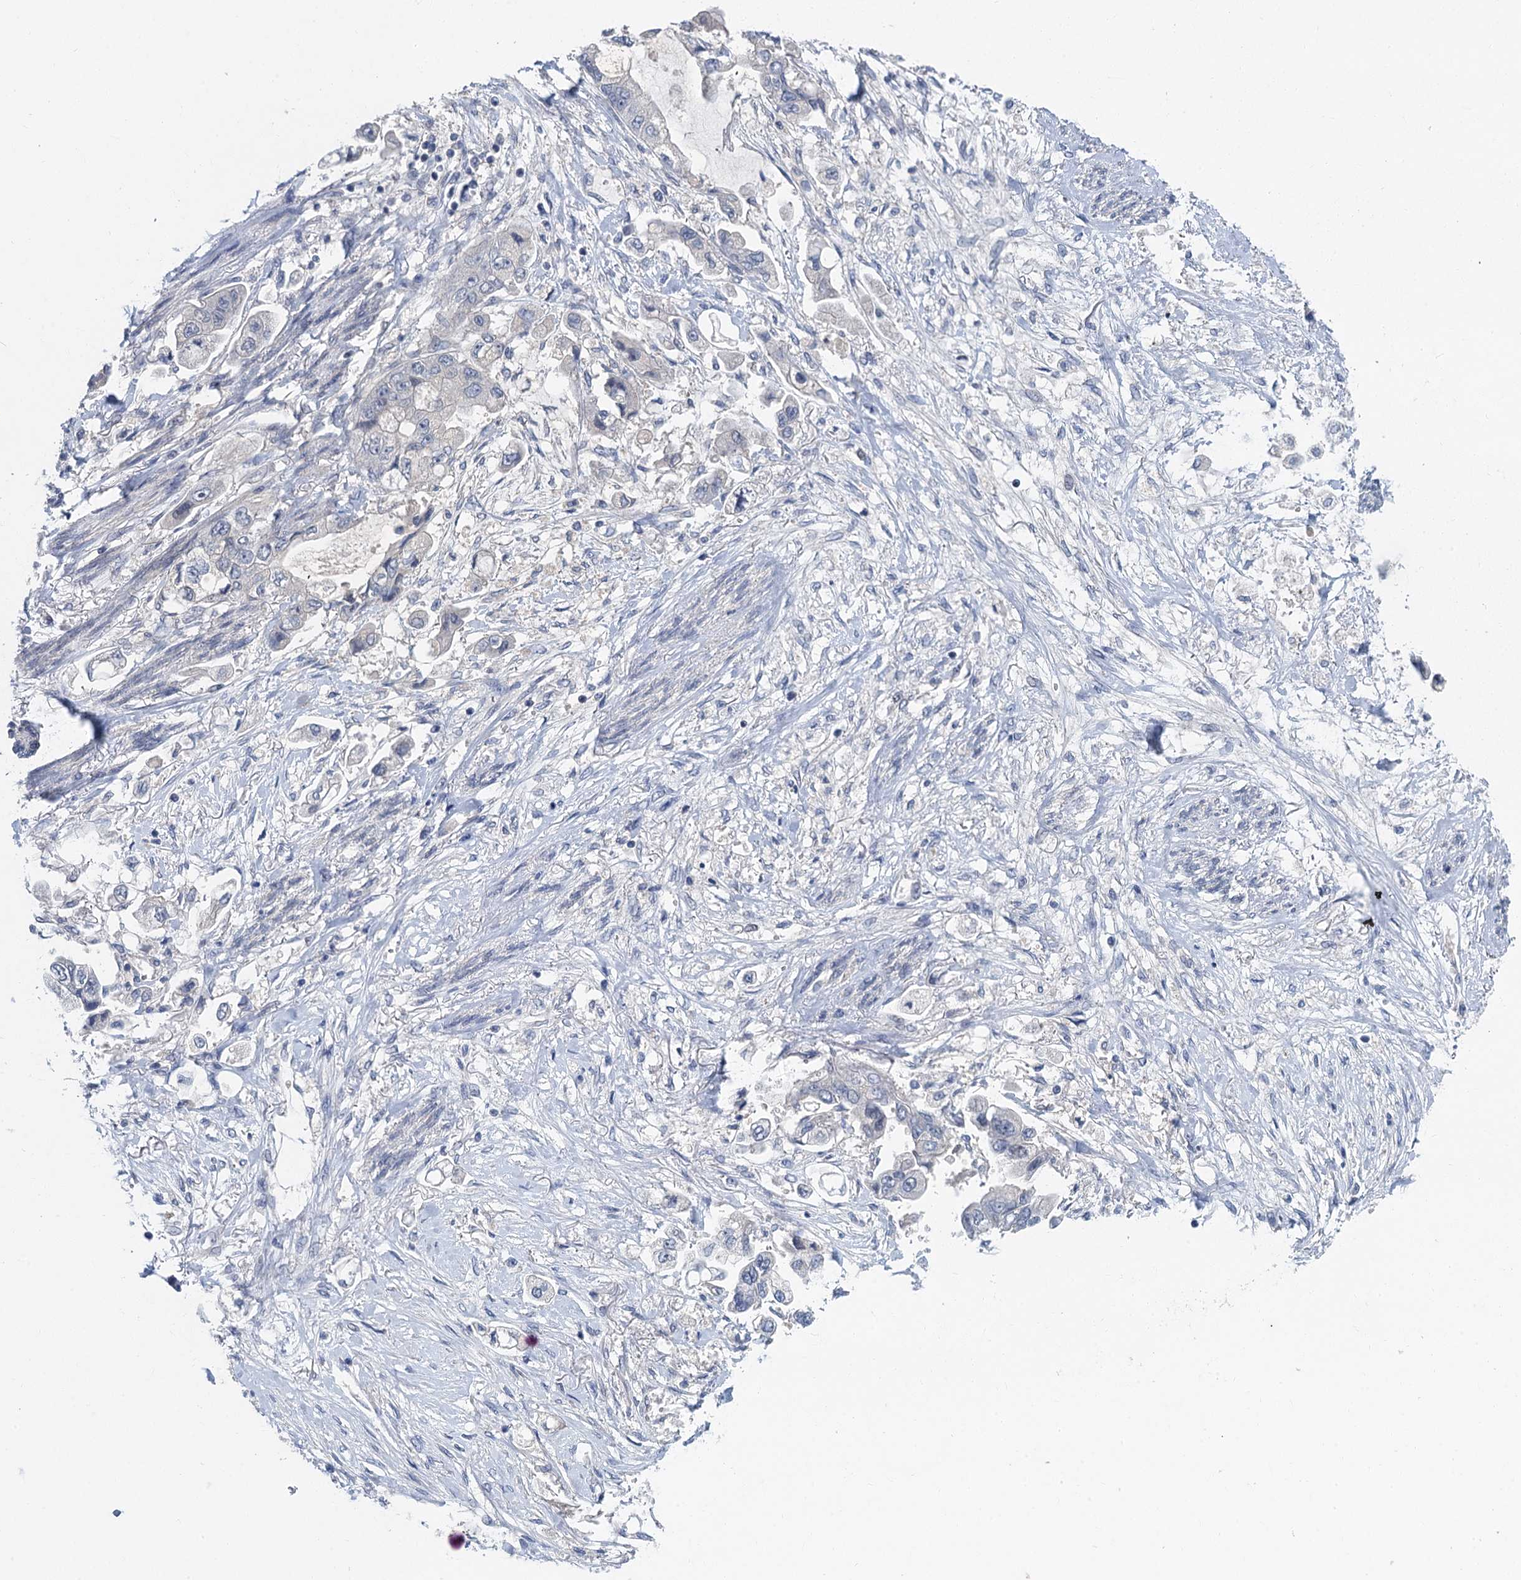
{"staining": {"intensity": "negative", "quantity": "none", "location": "none"}, "tissue": "stomach cancer", "cell_type": "Tumor cells", "image_type": "cancer", "snomed": [{"axis": "morphology", "description": "Adenocarcinoma, NOS"}, {"axis": "topography", "description": "Stomach"}], "caption": "DAB immunohistochemical staining of adenocarcinoma (stomach) demonstrates no significant staining in tumor cells.", "gene": "MRFAP1", "patient": {"sex": "male", "age": 62}}